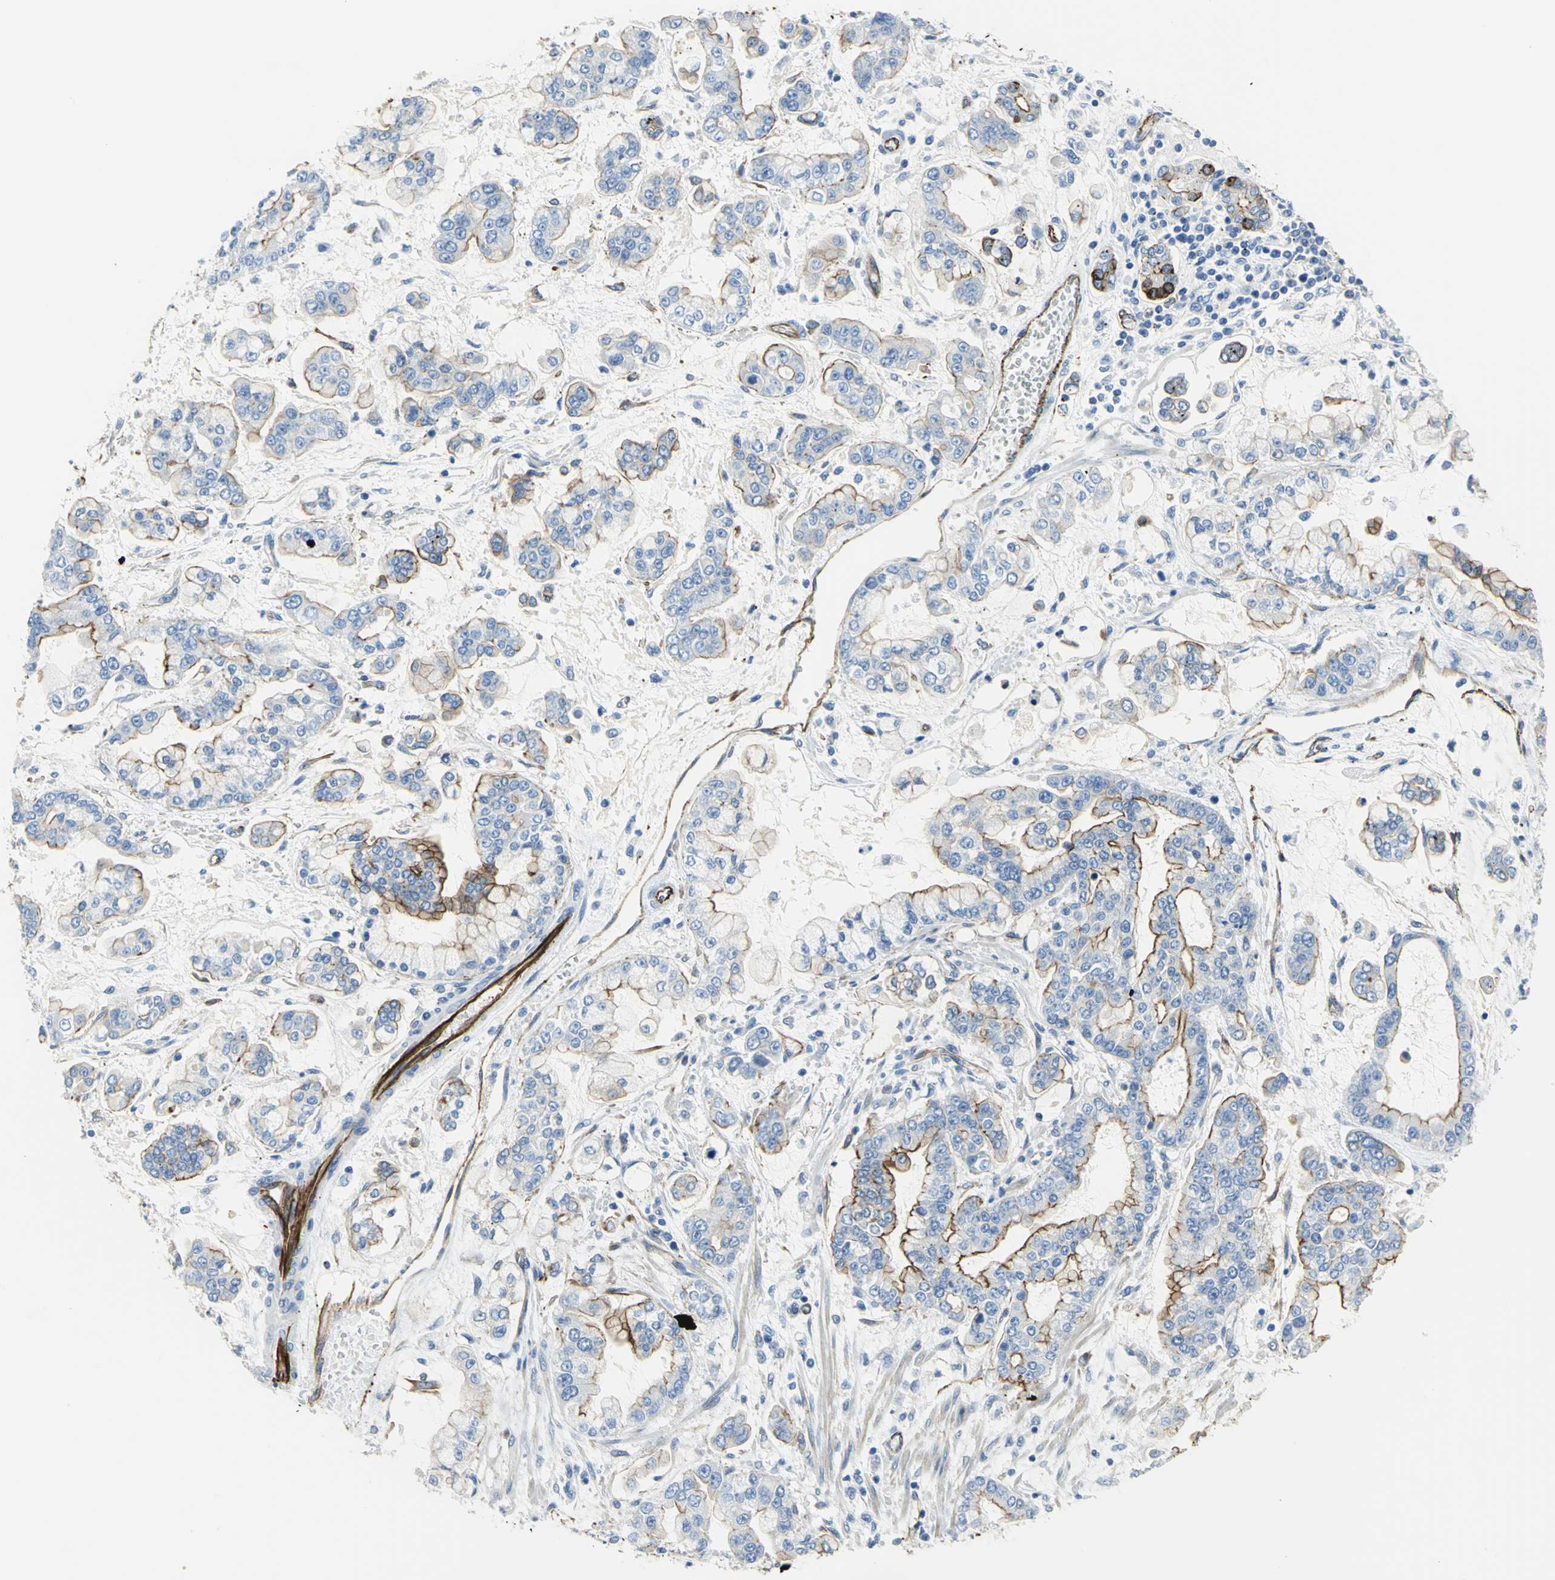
{"staining": {"intensity": "strong", "quantity": "25%-75%", "location": "cytoplasmic/membranous"}, "tissue": "stomach cancer", "cell_type": "Tumor cells", "image_type": "cancer", "snomed": [{"axis": "morphology", "description": "Normal tissue, NOS"}, {"axis": "morphology", "description": "Adenocarcinoma, NOS"}, {"axis": "topography", "description": "Stomach, upper"}, {"axis": "topography", "description": "Stomach"}], "caption": "Human stomach cancer stained with a brown dye demonstrates strong cytoplasmic/membranous positive expression in about 25%-75% of tumor cells.", "gene": "FLNB", "patient": {"sex": "male", "age": 76}}